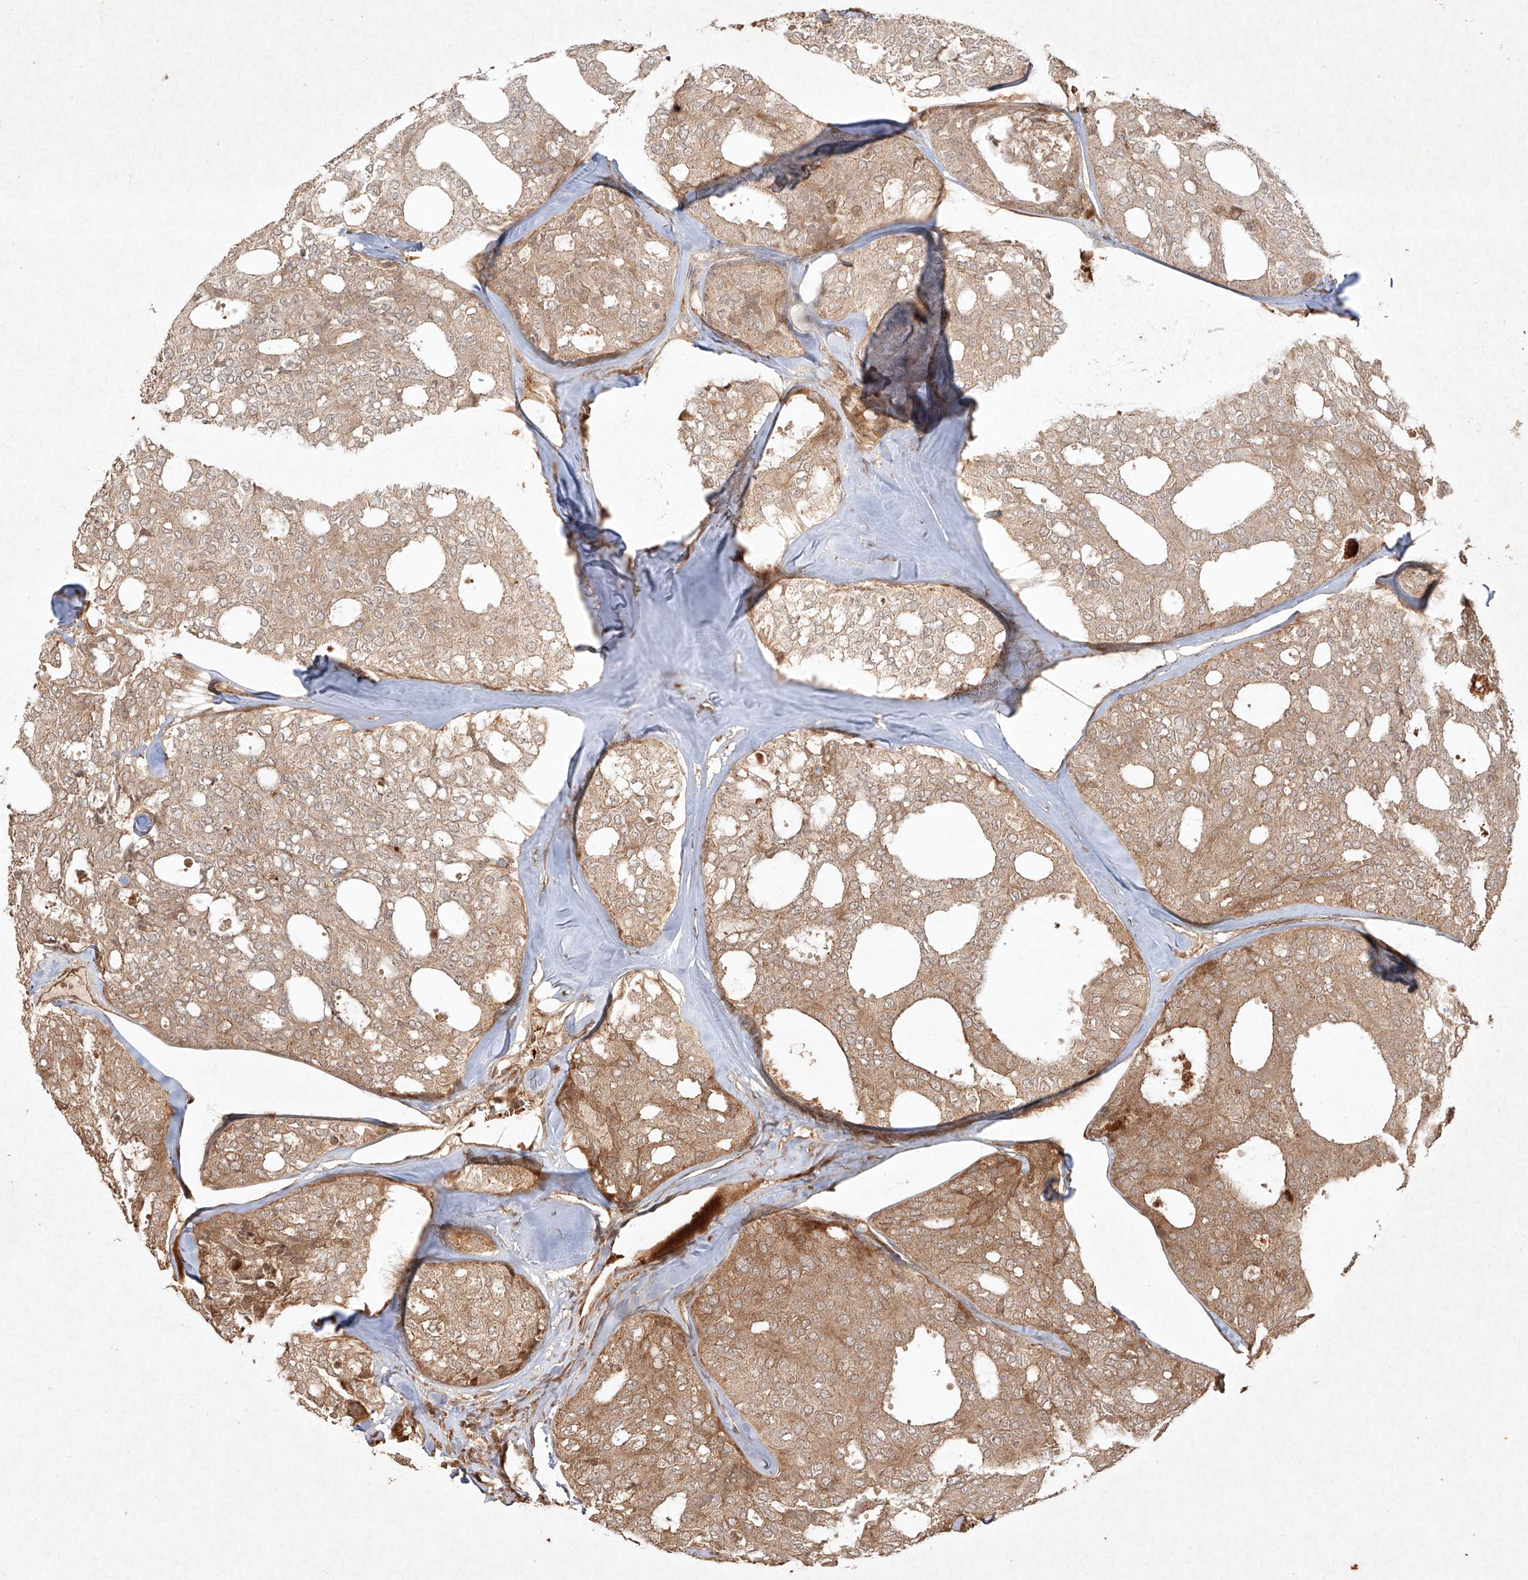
{"staining": {"intensity": "moderate", "quantity": ">75%", "location": "cytoplasmic/membranous"}, "tissue": "thyroid cancer", "cell_type": "Tumor cells", "image_type": "cancer", "snomed": [{"axis": "morphology", "description": "Follicular adenoma carcinoma, NOS"}, {"axis": "topography", "description": "Thyroid gland"}], "caption": "A photomicrograph of human thyroid cancer stained for a protein displays moderate cytoplasmic/membranous brown staining in tumor cells. The staining was performed using DAB, with brown indicating positive protein expression. Nuclei are stained blue with hematoxylin.", "gene": "CYYR1", "patient": {"sex": "male", "age": 75}}